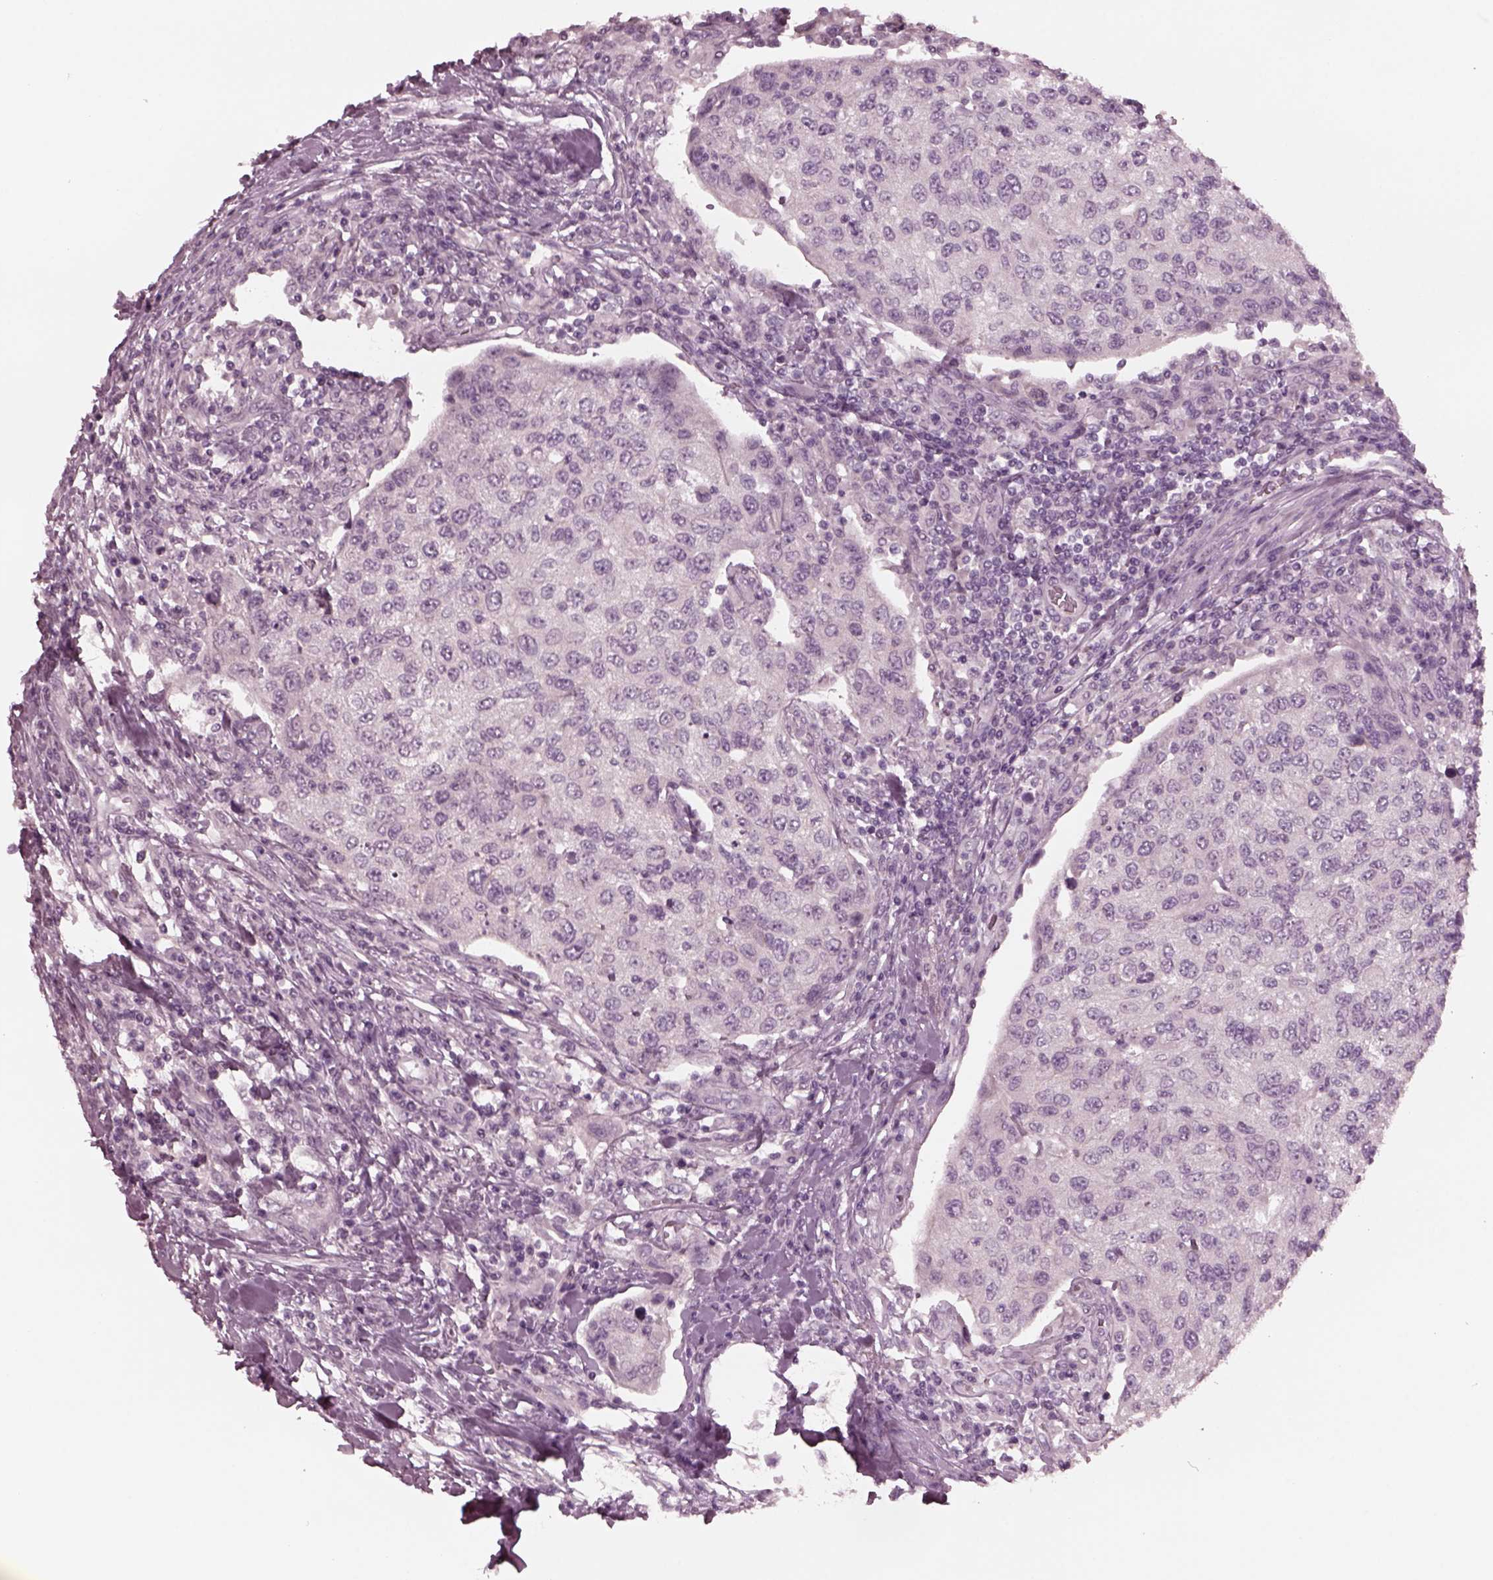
{"staining": {"intensity": "negative", "quantity": "none", "location": "none"}, "tissue": "urothelial cancer", "cell_type": "Tumor cells", "image_type": "cancer", "snomed": [{"axis": "morphology", "description": "Urothelial carcinoma, High grade"}, {"axis": "topography", "description": "Urinary bladder"}], "caption": "DAB immunohistochemical staining of human high-grade urothelial carcinoma displays no significant expression in tumor cells.", "gene": "YY2", "patient": {"sex": "female", "age": 78}}